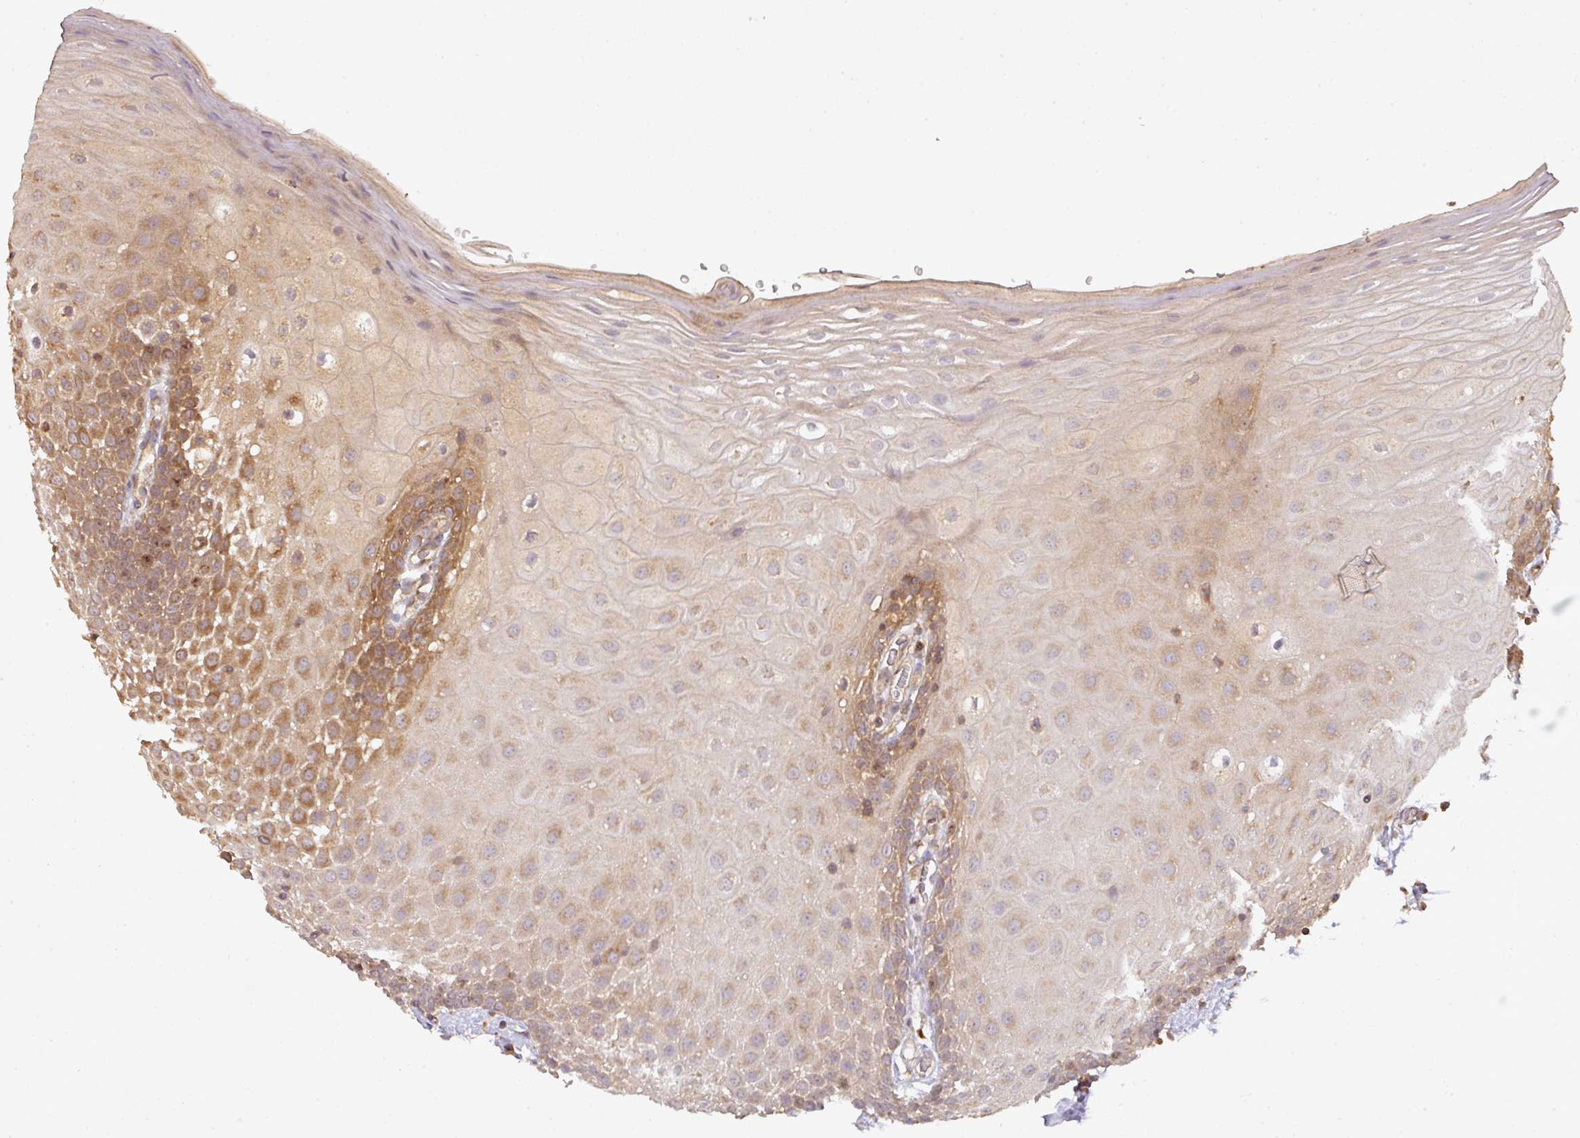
{"staining": {"intensity": "moderate", "quantity": "25%-75%", "location": "cytoplasmic/membranous"}, "tissue": "oral mucosa", "cell_type": "Squamous epithelial cells", "image_type": "normal", "snomed": [{"axis": "morphology", "description": "Normal tissue, NOS"}, {"axis": "morphology", "description": "Squamous cell carcinoma, NOS"}, {"axis": "topography", "description": "Oral tissue"}, {"axis": "topography", "description": "Tounge, NOS"}, {"axis": "topography", "description": "Head-Neck"}], "caption": "Immunohistochemical staining of unremarkable human oral mucosa demonstrates 25%-75% levels of moderate cytoplasmic/membranous protein expression in about 25%-75% of squamous epithelial cells.", "gene": "VENTX", "patient": {"sex": "male", "age": 76}}